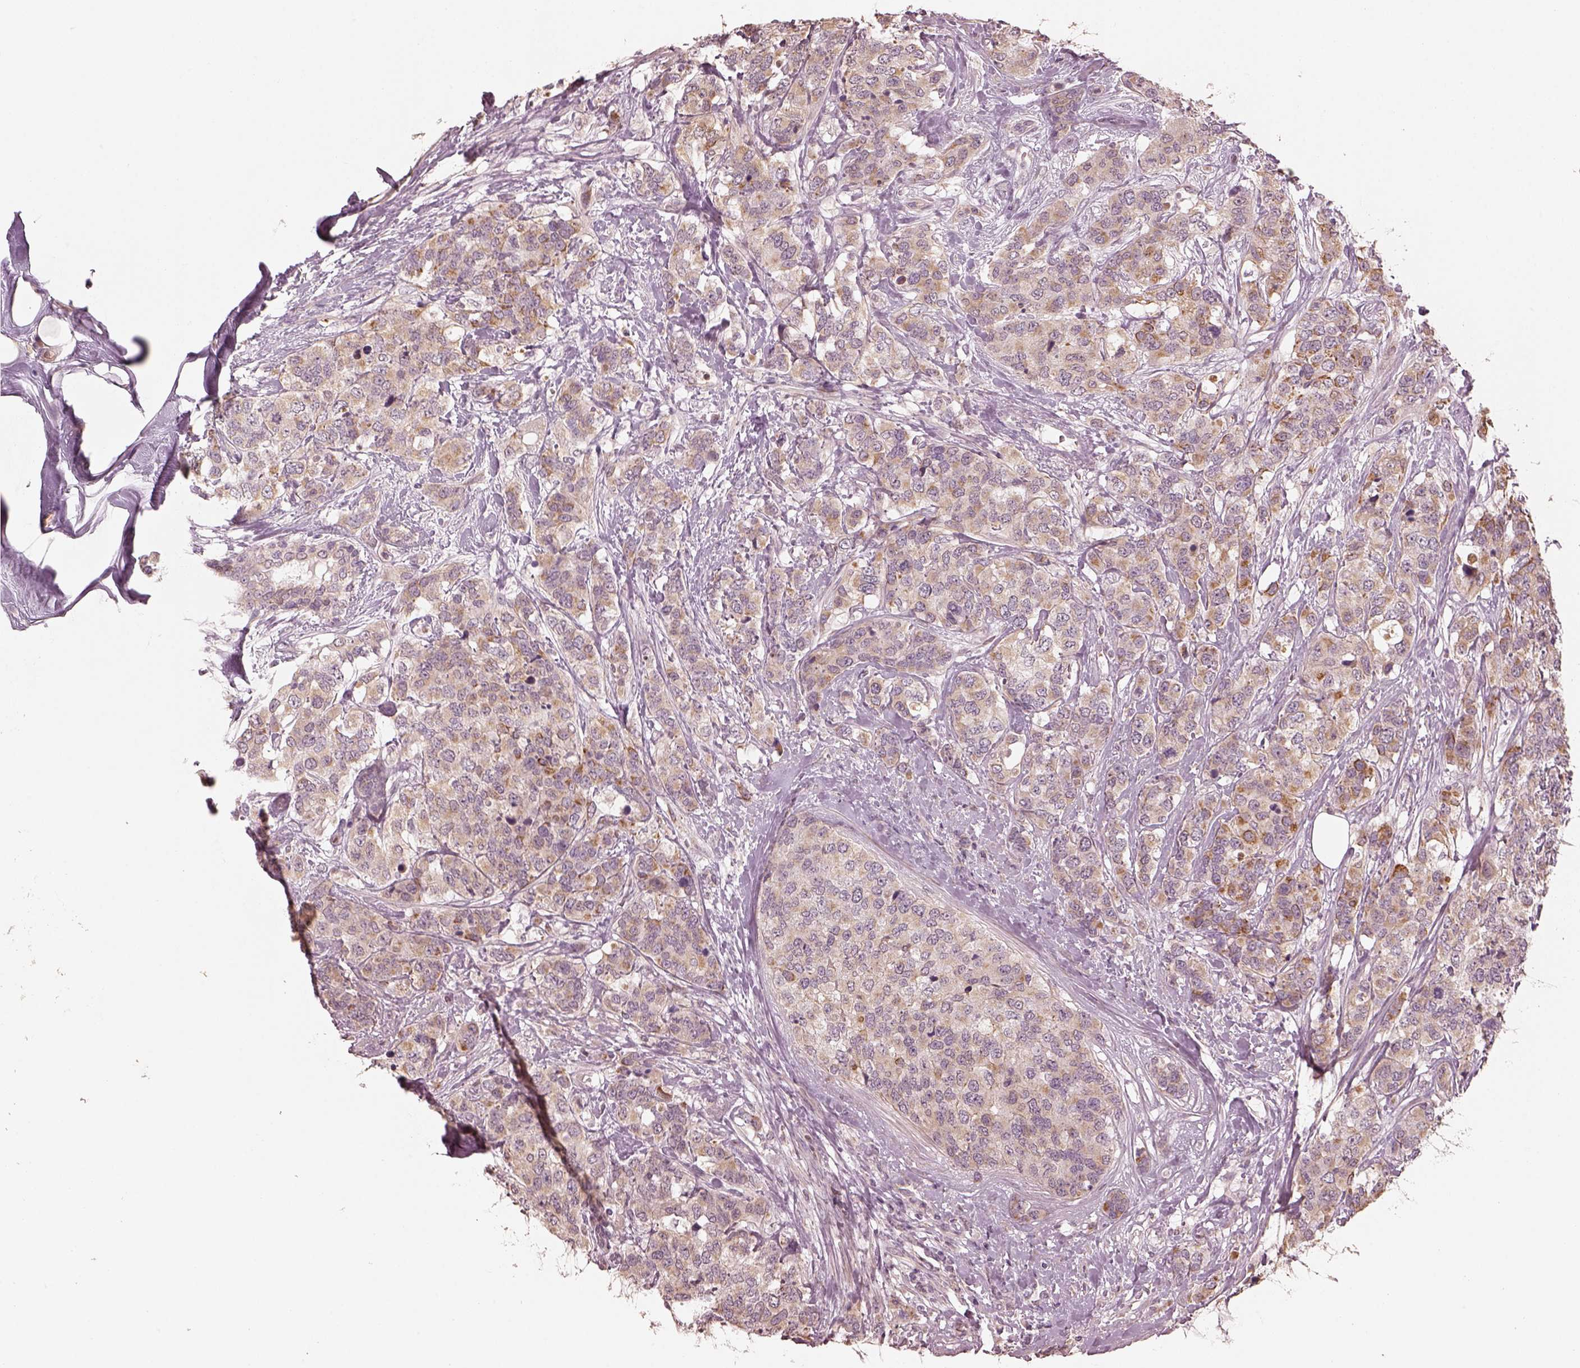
{"staining": {"intensity": "weak", "quantity": "25%-75%", "location": "cytoplasmic/membranous"}, "tissue": "breast cancer", "cell_type": "Tumor cells", "image_type": "cancer", "snomed": [{"axis": "morphology", "description": "Lobular carcinoma"}, {"axis": "topography", "description": "Breast"}], "caption": "Immunohistochemistry (IHC) staining of breast cancer (lobular carcinoma), which exhibits low levels of weak cytoplasmic/membranous staining in about 25%-75% of tumor cells indicating weak cytoplasmic/membranous protein positivity. The staining was performed using DAB (3,3'-diaminobenzidine) (brown) for protein detection and nuclei were counterstained in hematoxylin (blue).", "gene": "SLC25A46", "patient": {"sex": "female", "age": 59}}